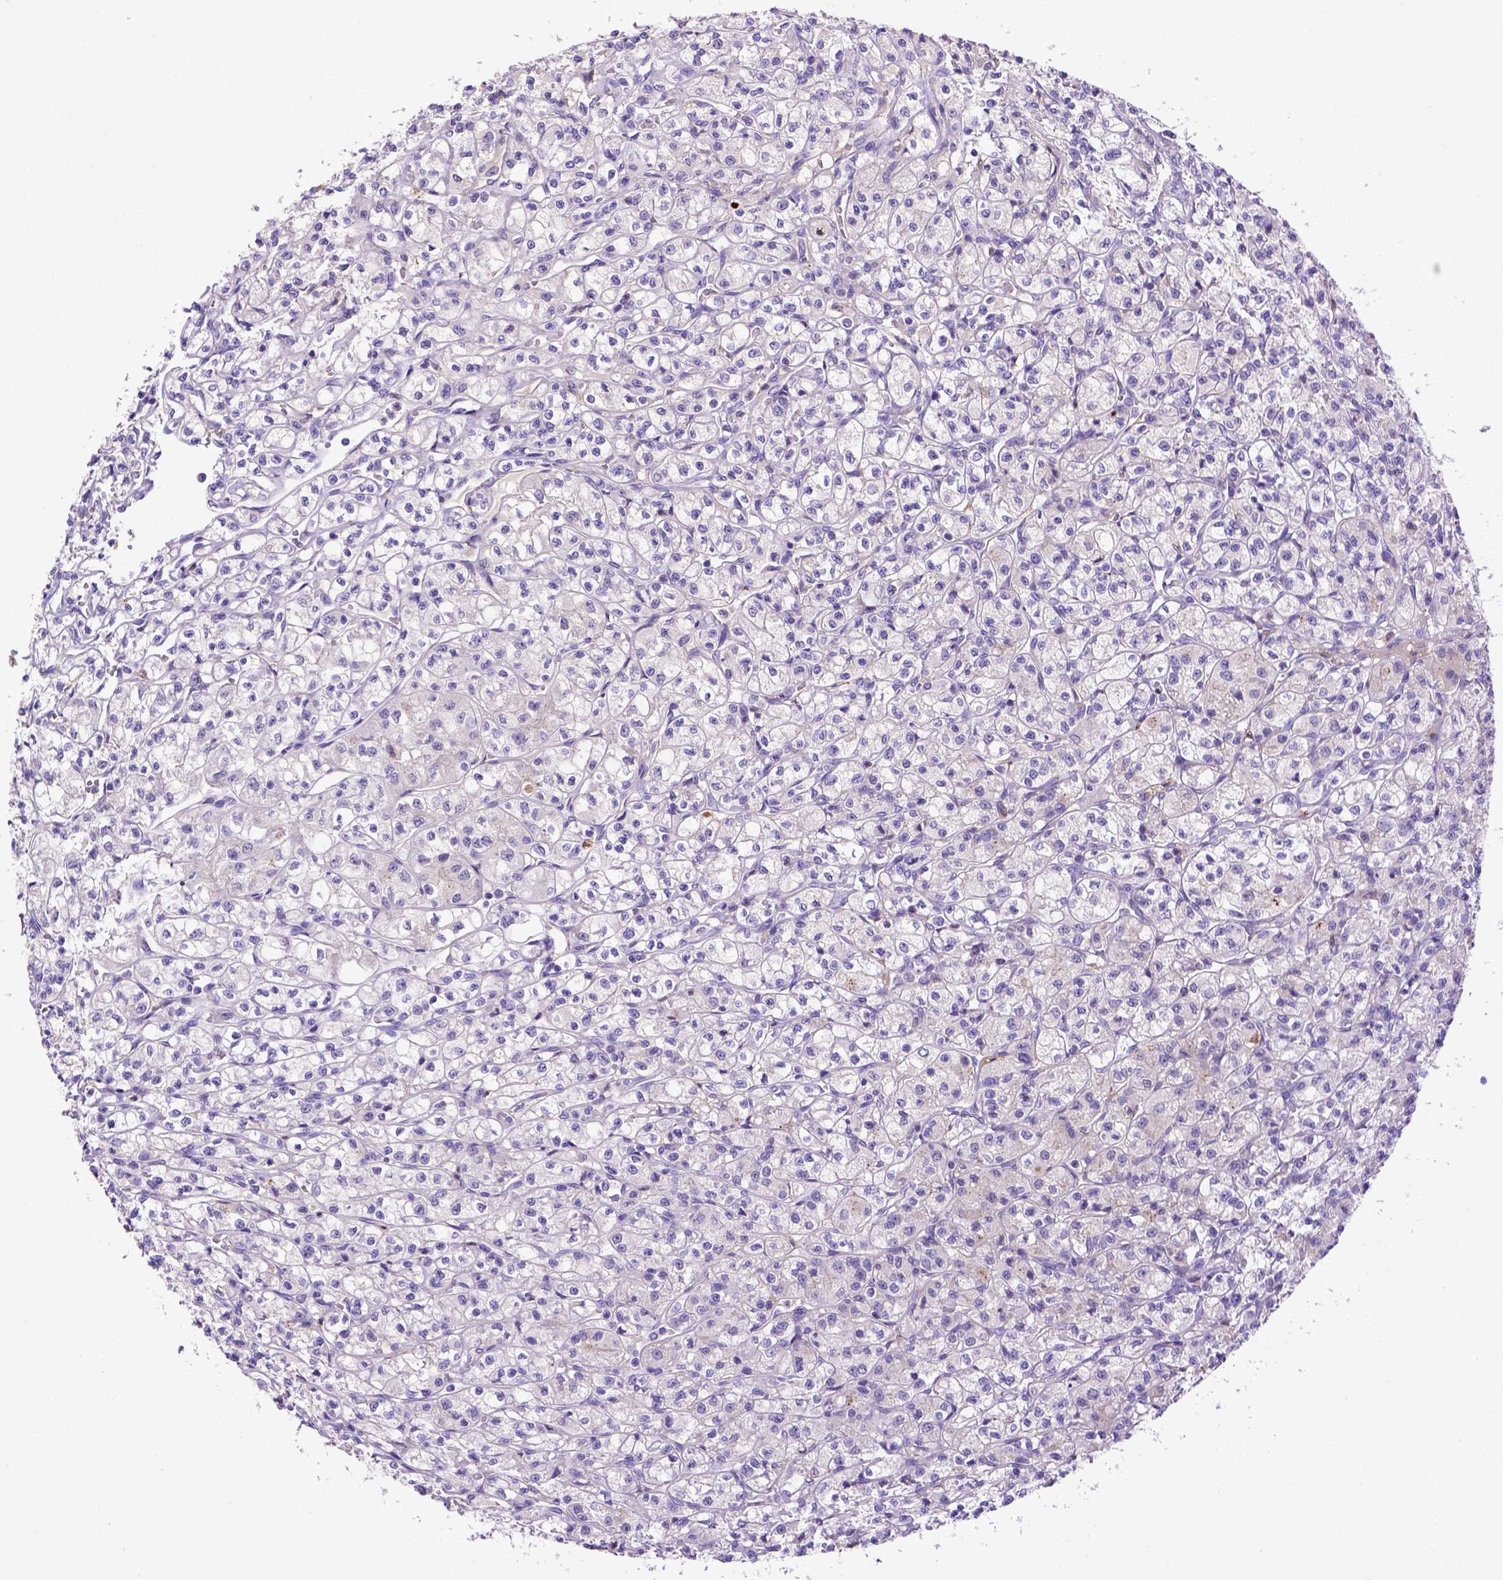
{"staining": {"intensity": "negative", "quantity": "none", "location": "none"}, "tissue": "renal cancer", "cell_type": "Tumor cells", "image_type": "cancer", "snomed": [{"axis": "morphology", "description": "Adenocarcinoma, NOS"}, {"axis": "topography", "description": "Kidney"}], "caption": "There is no significant expression in tumor cells of renal cancer.", "gene": "ADAM12", "patient": {"sex": "female", "age": 70}}